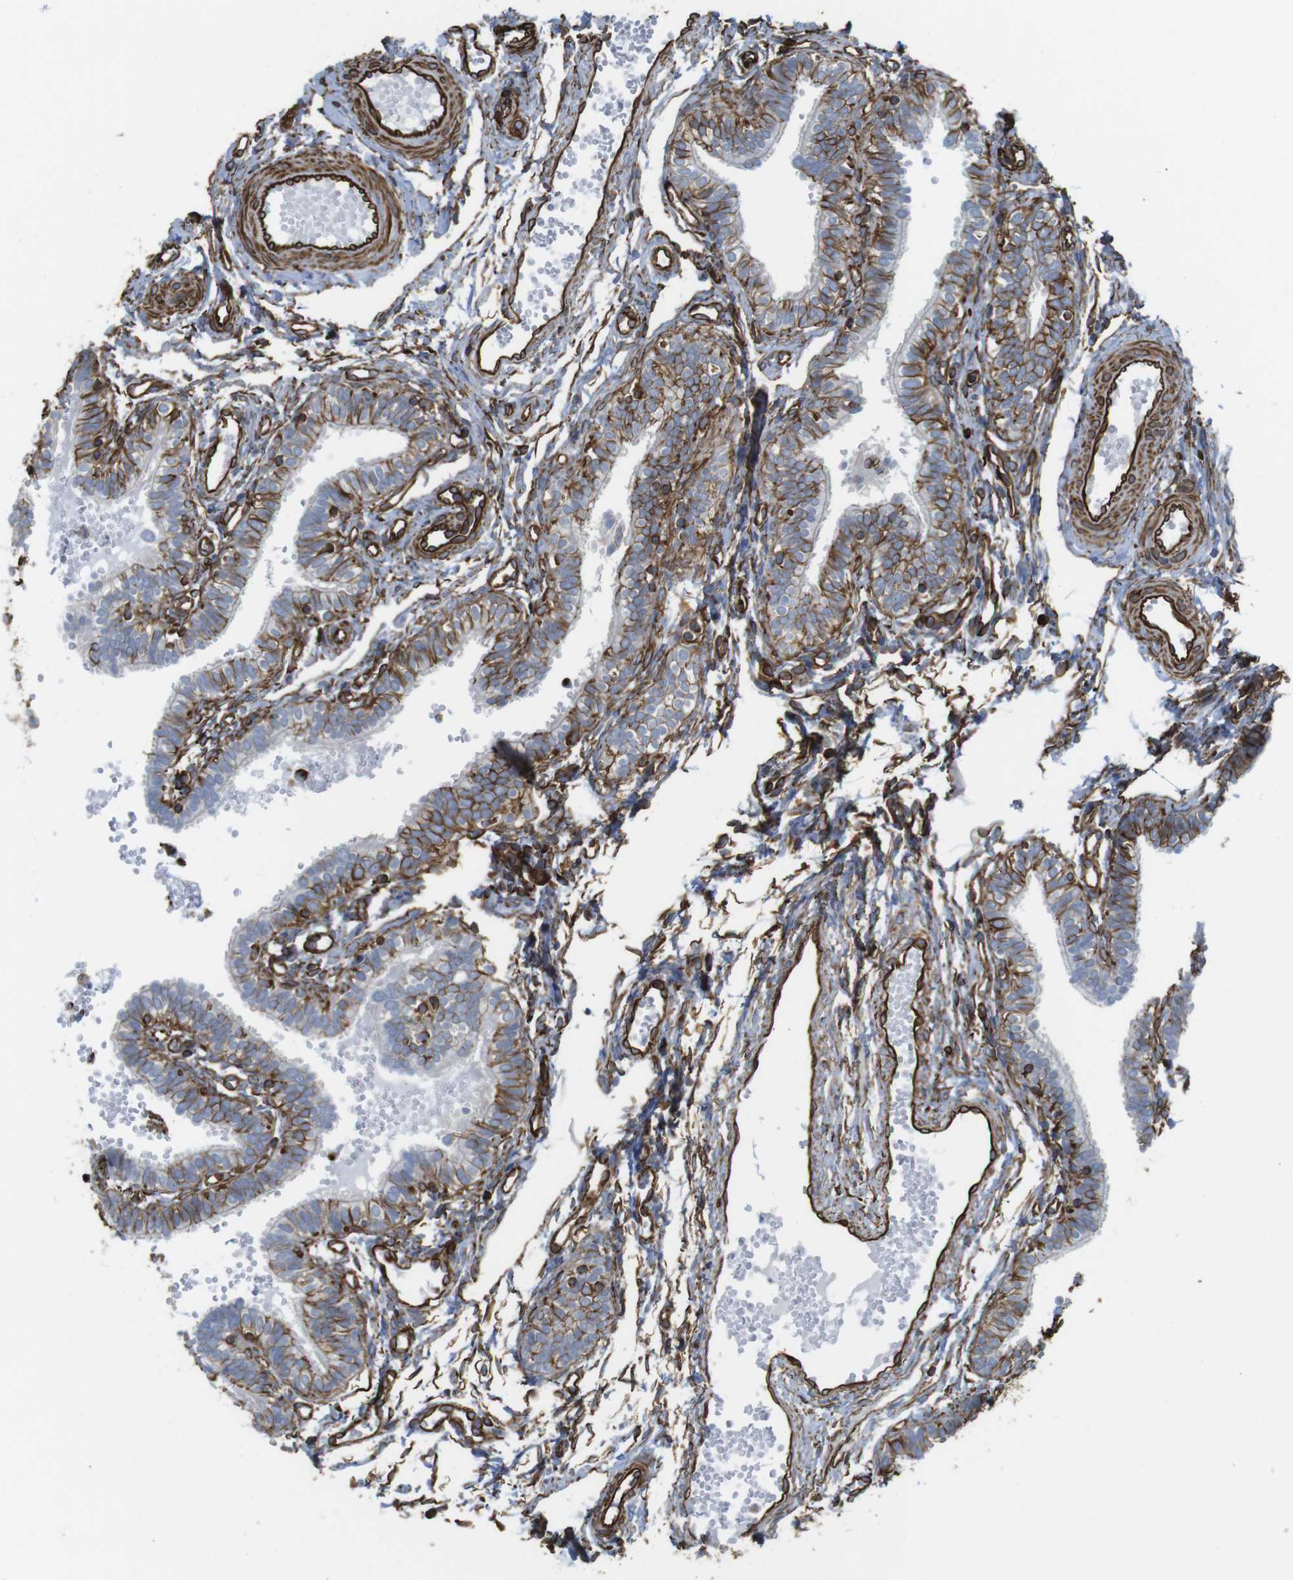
{"staining": {"intensity": "moderate", "quantity": ">75%", "location": "cytoplasmic/membranous"}, "tissue": "fallopian tube", "cell_type": "Glandular cells", "image_type": "normal", "snomed": [{"axis": "morphology", "description": "Normal tissue, NOS"}, {"axis": "topography", "description": "Fallopian tube"}, {"axis": "topography", "description": "Placenta"}], "caption": "This is an image of IHC staining of unremarkable fallopian tube, which shows moderate positivity in the cytoplasmic/membranous of glandular cells.", "gene": "RALGPS1", "patient": {"sex": "female", "age": 34}}